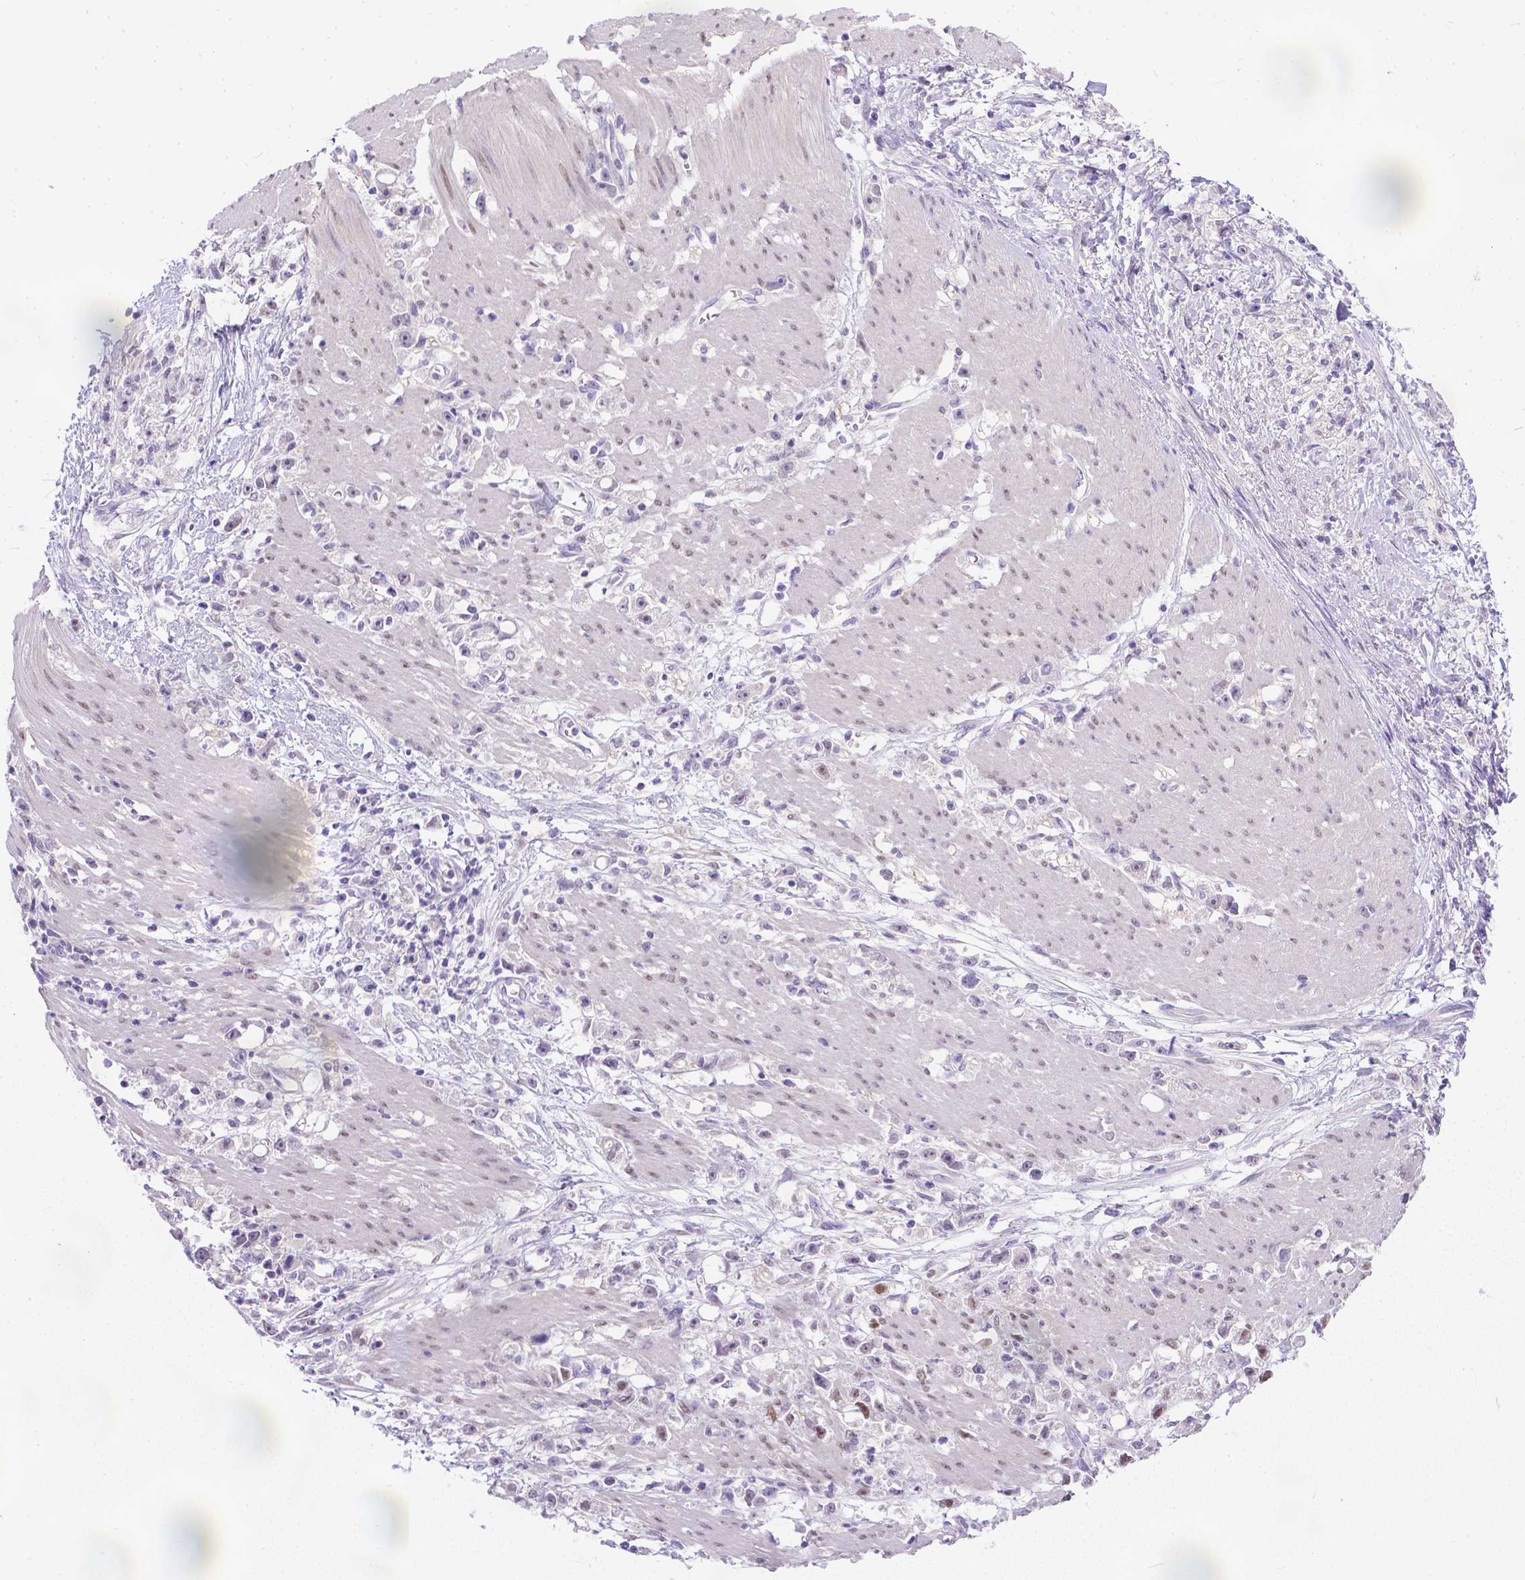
{"staining": {"intensity": "negative", "quantity": "none", "location": "none"}, "tissue": "stomach cancer", "cell_type": "Tumor cells", "image_type": "cancer", "snomed": [{"axis": "morphology", "description": "Adenocarcinoma, NOS"}, {"axis": "topography", "description": "Stomach"}], "caption": "This image is of stomach cancer stained with IHC to label a protein in brown with the nuclei are counter-stained blue. There is no expression in tumor cells.", "gene": "TTLL6", "patient": {"sex": "female", "age": 59}}